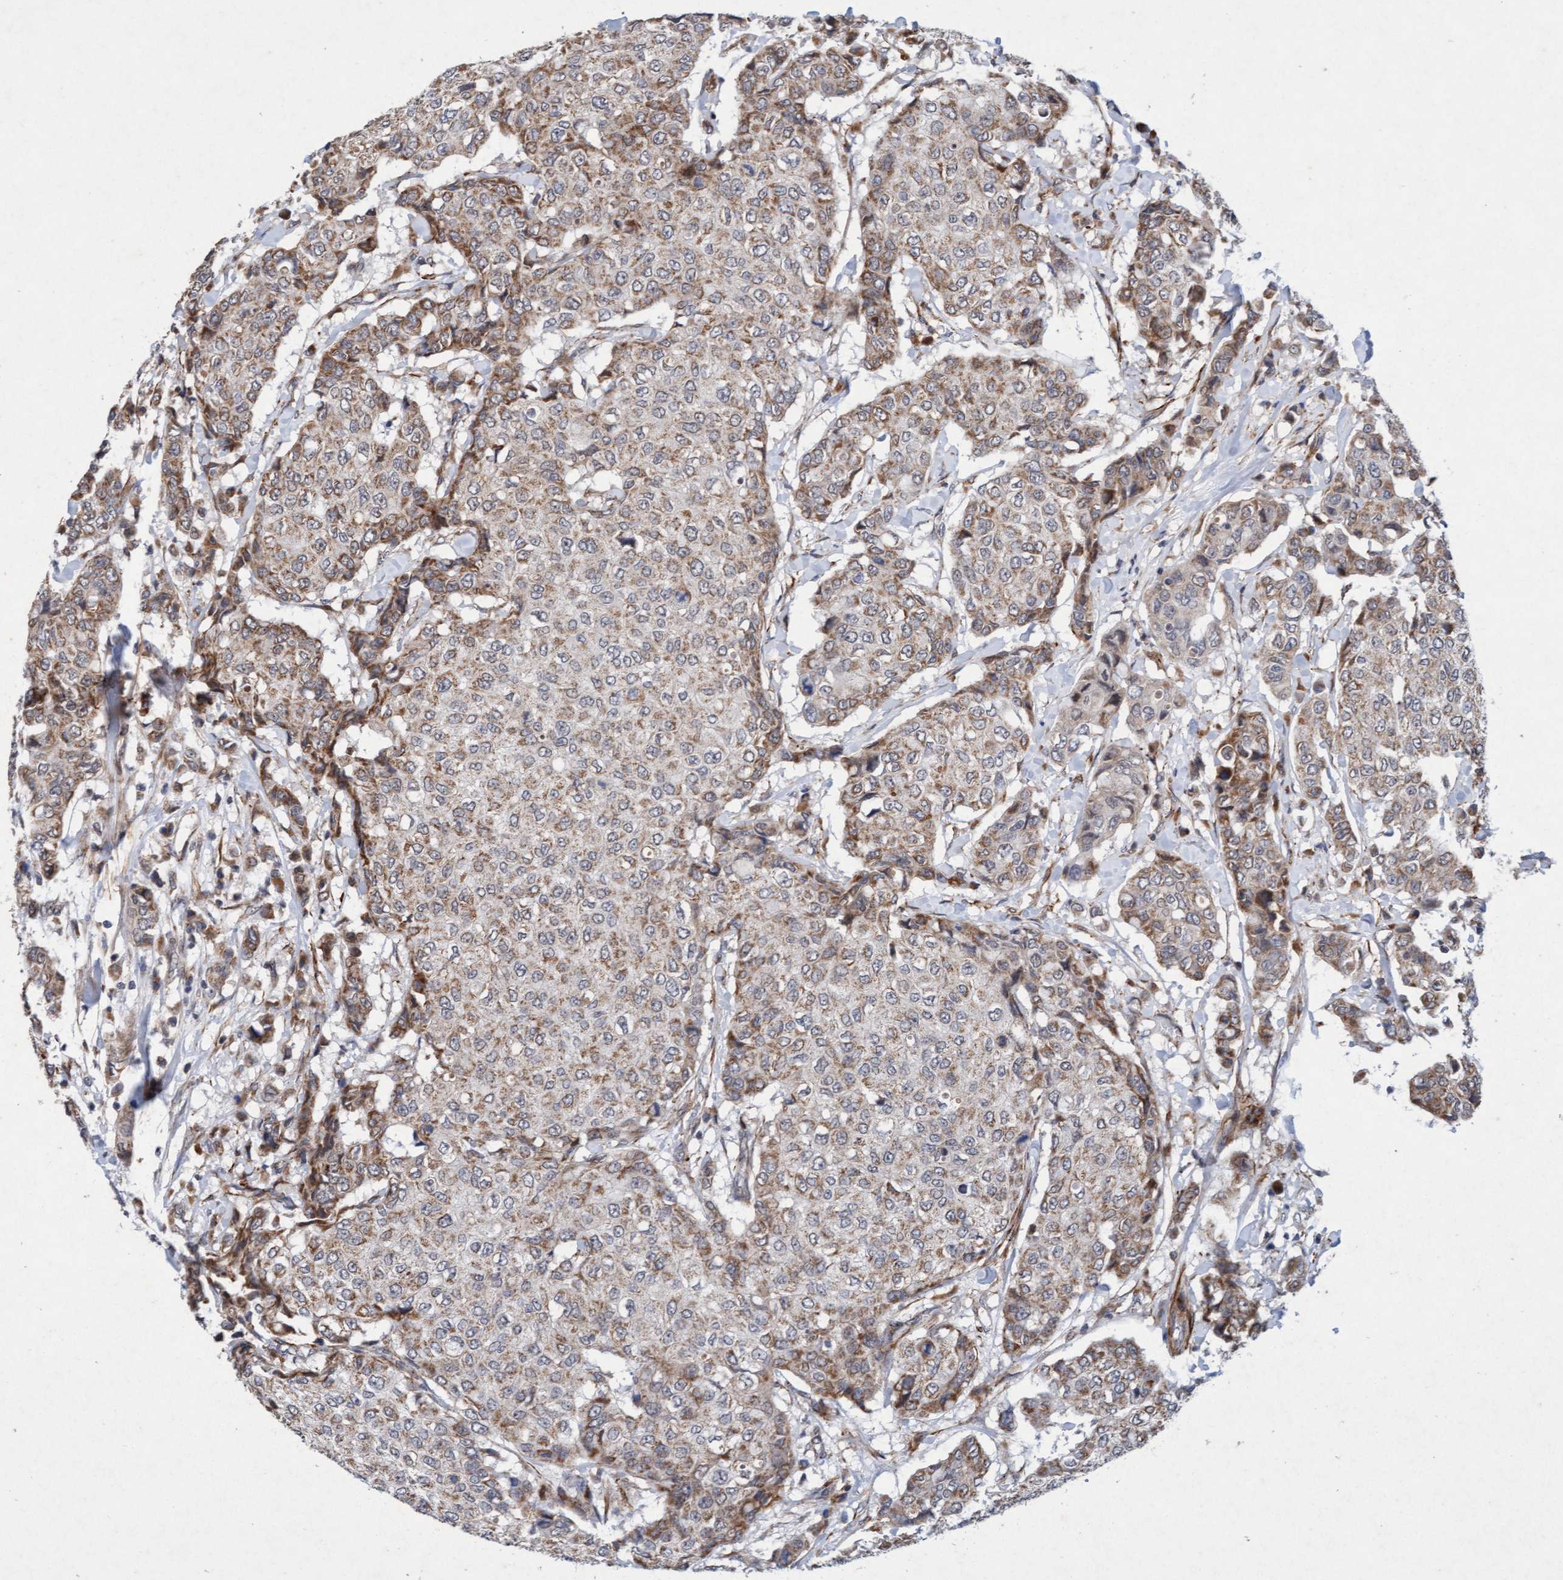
{"staining": {"intensity": "moderate", "quantity": "25%-75%", "location": "cytoplasmic/membranous"}, "tissue": "breast cancer", "cell_type": "Tumor cells", "image_type": "cancer", "snomed": [{"axis": "morphology", "description": "Duct carcinoma"}, {"axis": "topography", "description": "Breast"}], "caption": "Protein expression analysis of breast cancer displays moderate cytoplasmic/membranous positivity in approximately 25%-75% of tumor cells.", "gene": "TMEM70", "patient": {"sex": "female", "age": 27}}